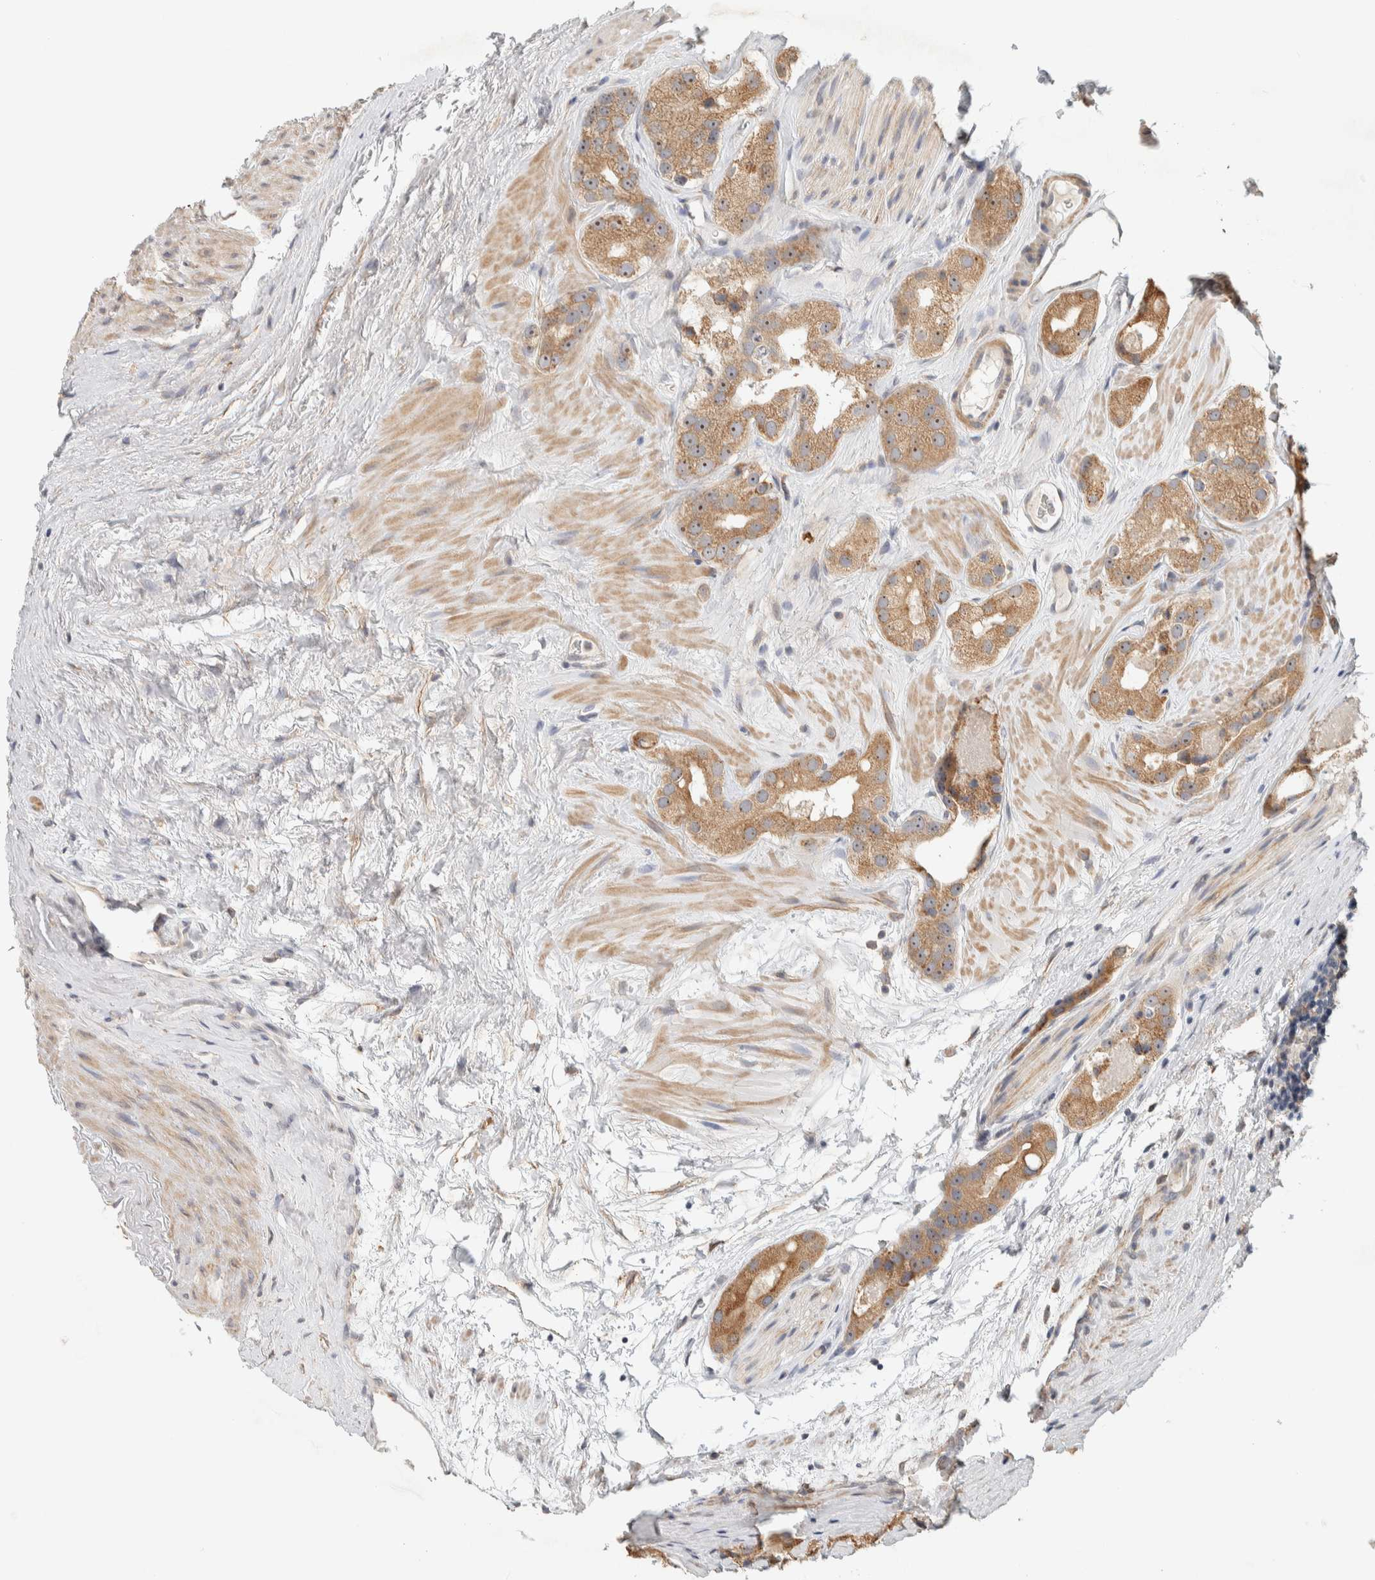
{"staining": {"intensity": "moderate", "quantity": ">75%", "location": "cytoplasmic/membranous"}, "tissue": "prostate cancer", "cell_type": "Tumor cells", "image_type": "cancer", "snomed": [{"axis": "morphology", "description": "Adenocarcinoma, High grade"}, {"axis": "topography", "description": "Prostate"}], "caption": "Immunohistochemical staining of prostate cancer reveals moderate cytoplasmic/membranous protein positivity in approximately >75% of tumor cells.", "gene": "KLHL40", "patient": {"sex": "male", "age": 63}}